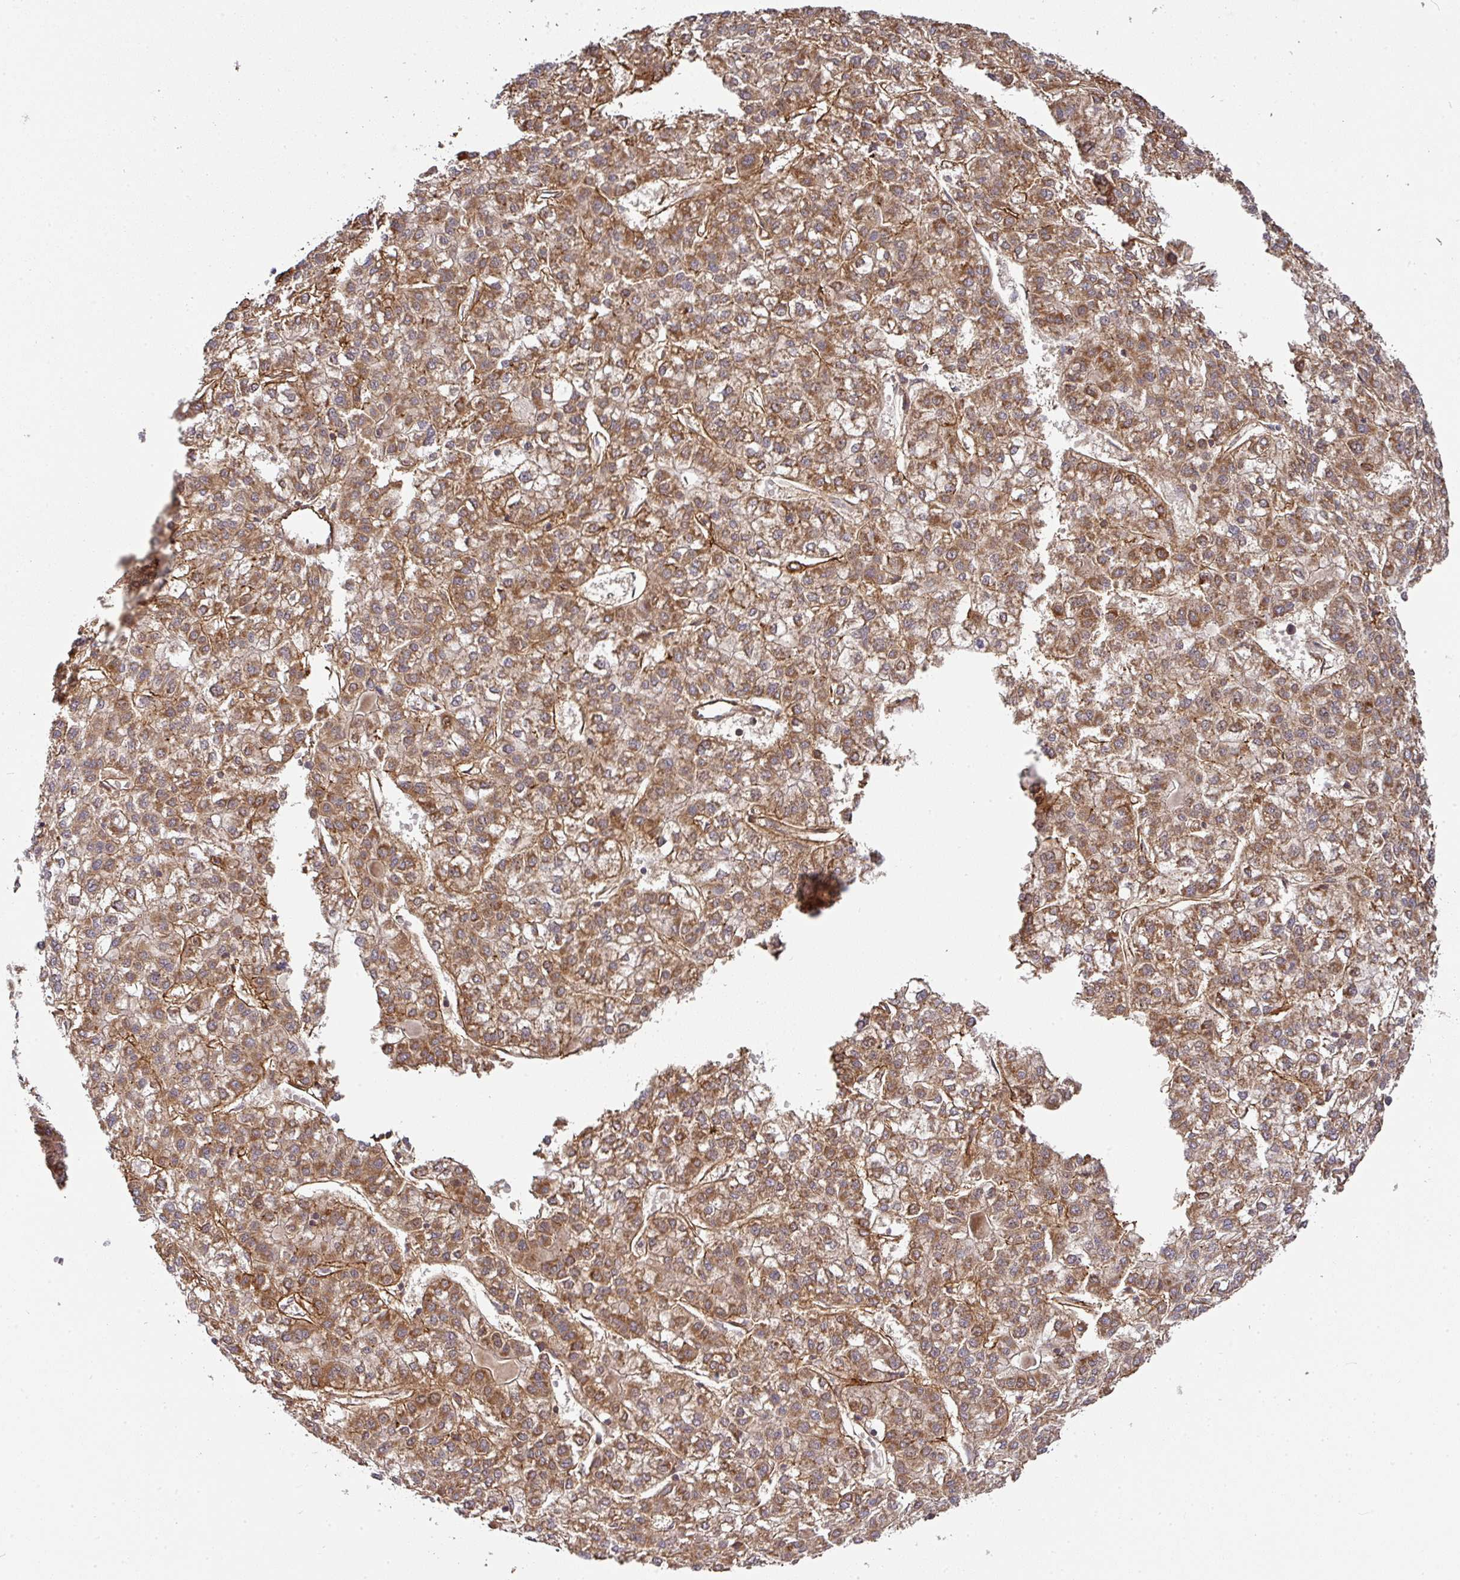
{"staining": {"intensity": "moderate", "quantity": ">75%", "location": "cytoplasmic/membranous"}, "tissue": "liver cancer", "cell_type": "Tumor cells", "image_type": "cancer", "snomed": [{"axis": "morphology", "description": "Carcinoma, Hepatocellular, NOS"}, {"axis": "topography", "description": "Liver"}], "caption": "DAB (3,3'-diaminobenzidine) immunohistochemical staining of liver cancer (hepatocellular carcinoma) reveals moderate cytoplasmic/membranous protein expression in approximately >75% of tumor cells. The protein of interest is stained brown, and the nuclei are stained in blue (DAB IHC with brightfield microscopy, high magnification).", "gene": "STK35", "patient": {"sex": "female", "age": 43}}